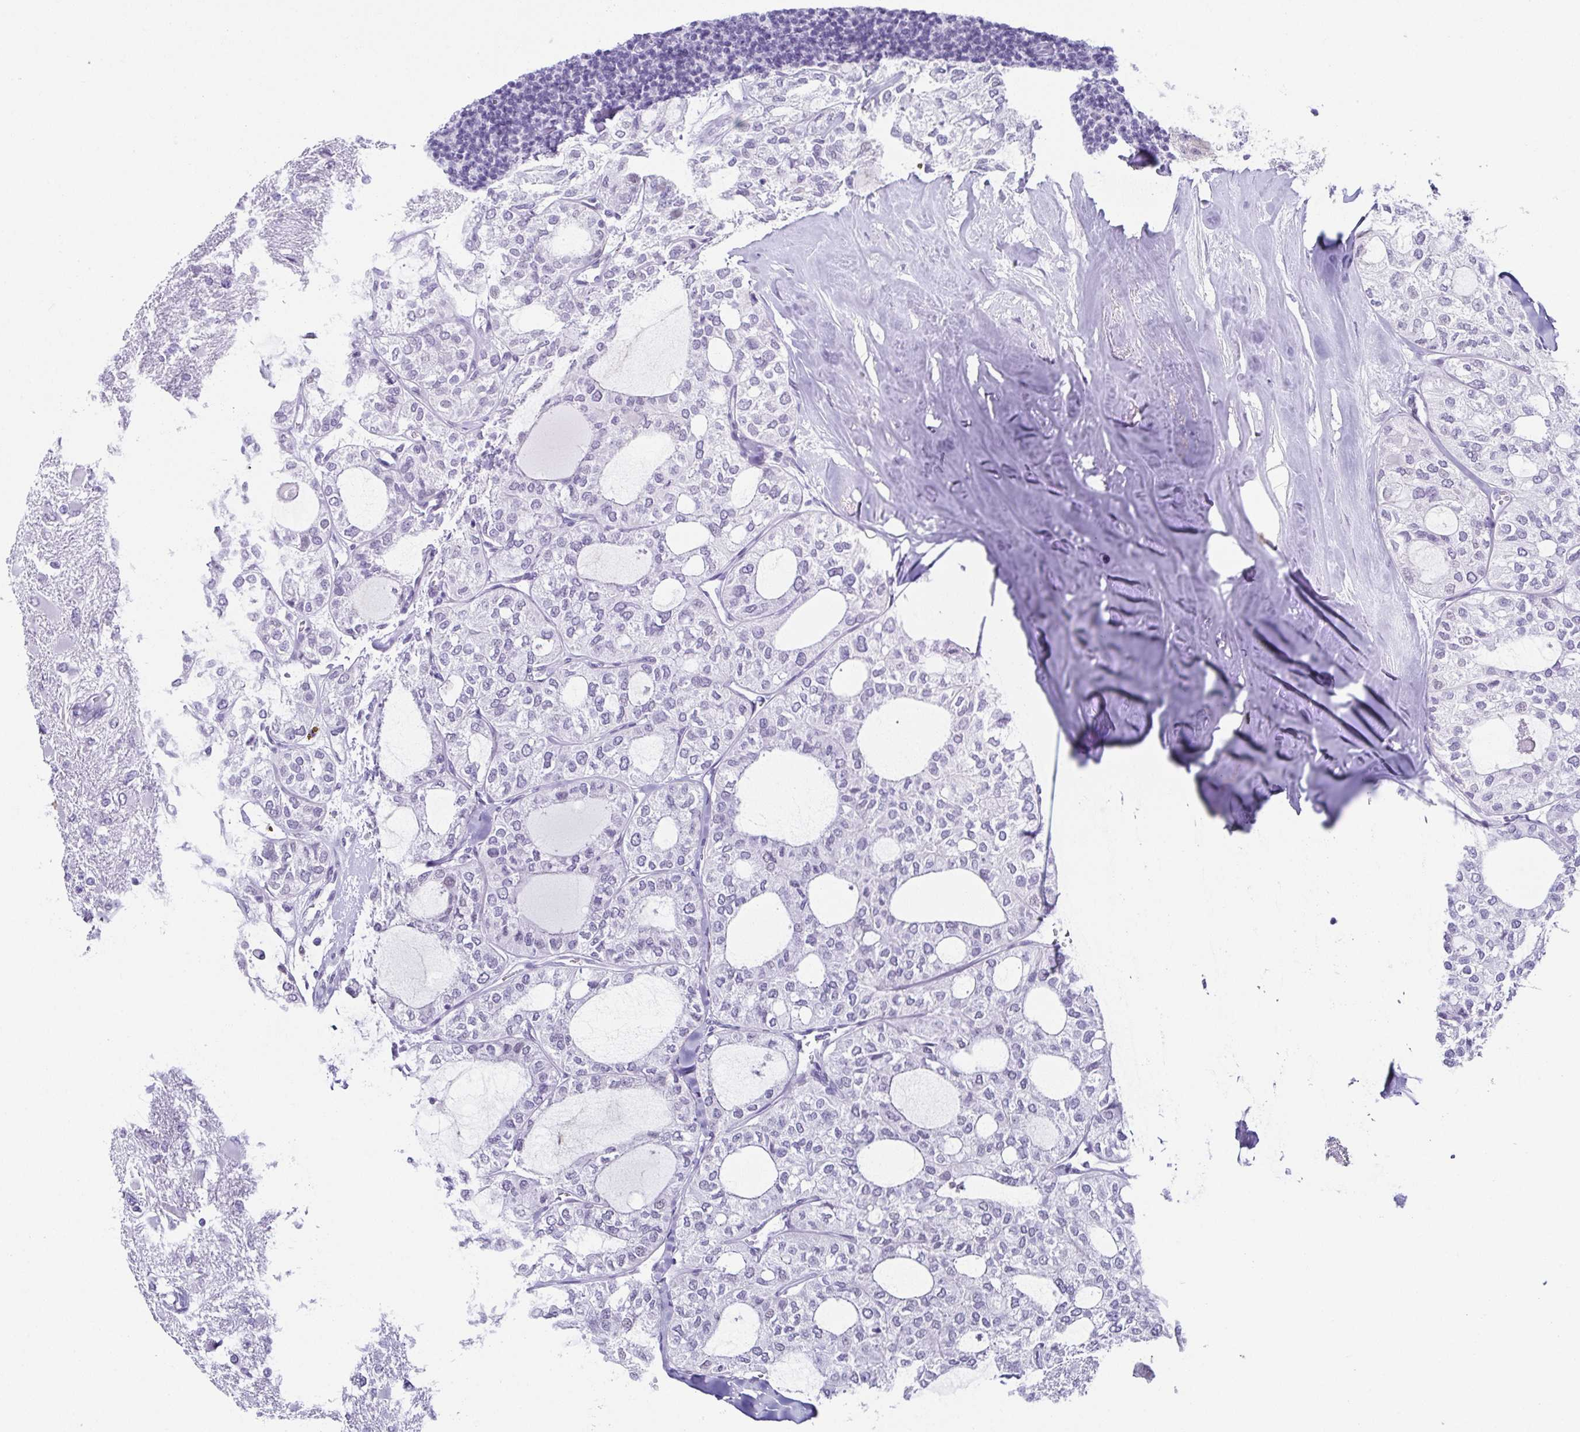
{"staining": {"intensity": "negative", "quantity": "none", "location": "none"}, "tissue": "thyroid cancer", "cell_type": "Tumor cells", "image_type": "cancer", "snomed": [{"axis": "morphology", "description": "Follicular adenoma carcinoma, NOS"}, {"axis": "topography", "description": "Thyroid gland"}], "caption": "DAB (3,3'-diaminobenzidine) immunohistochemical staining of thyroid cancer exhibits no significant staining in tumor cells.", "gene": "ESX1", "patient": {"sex": "male", "age": 75}}